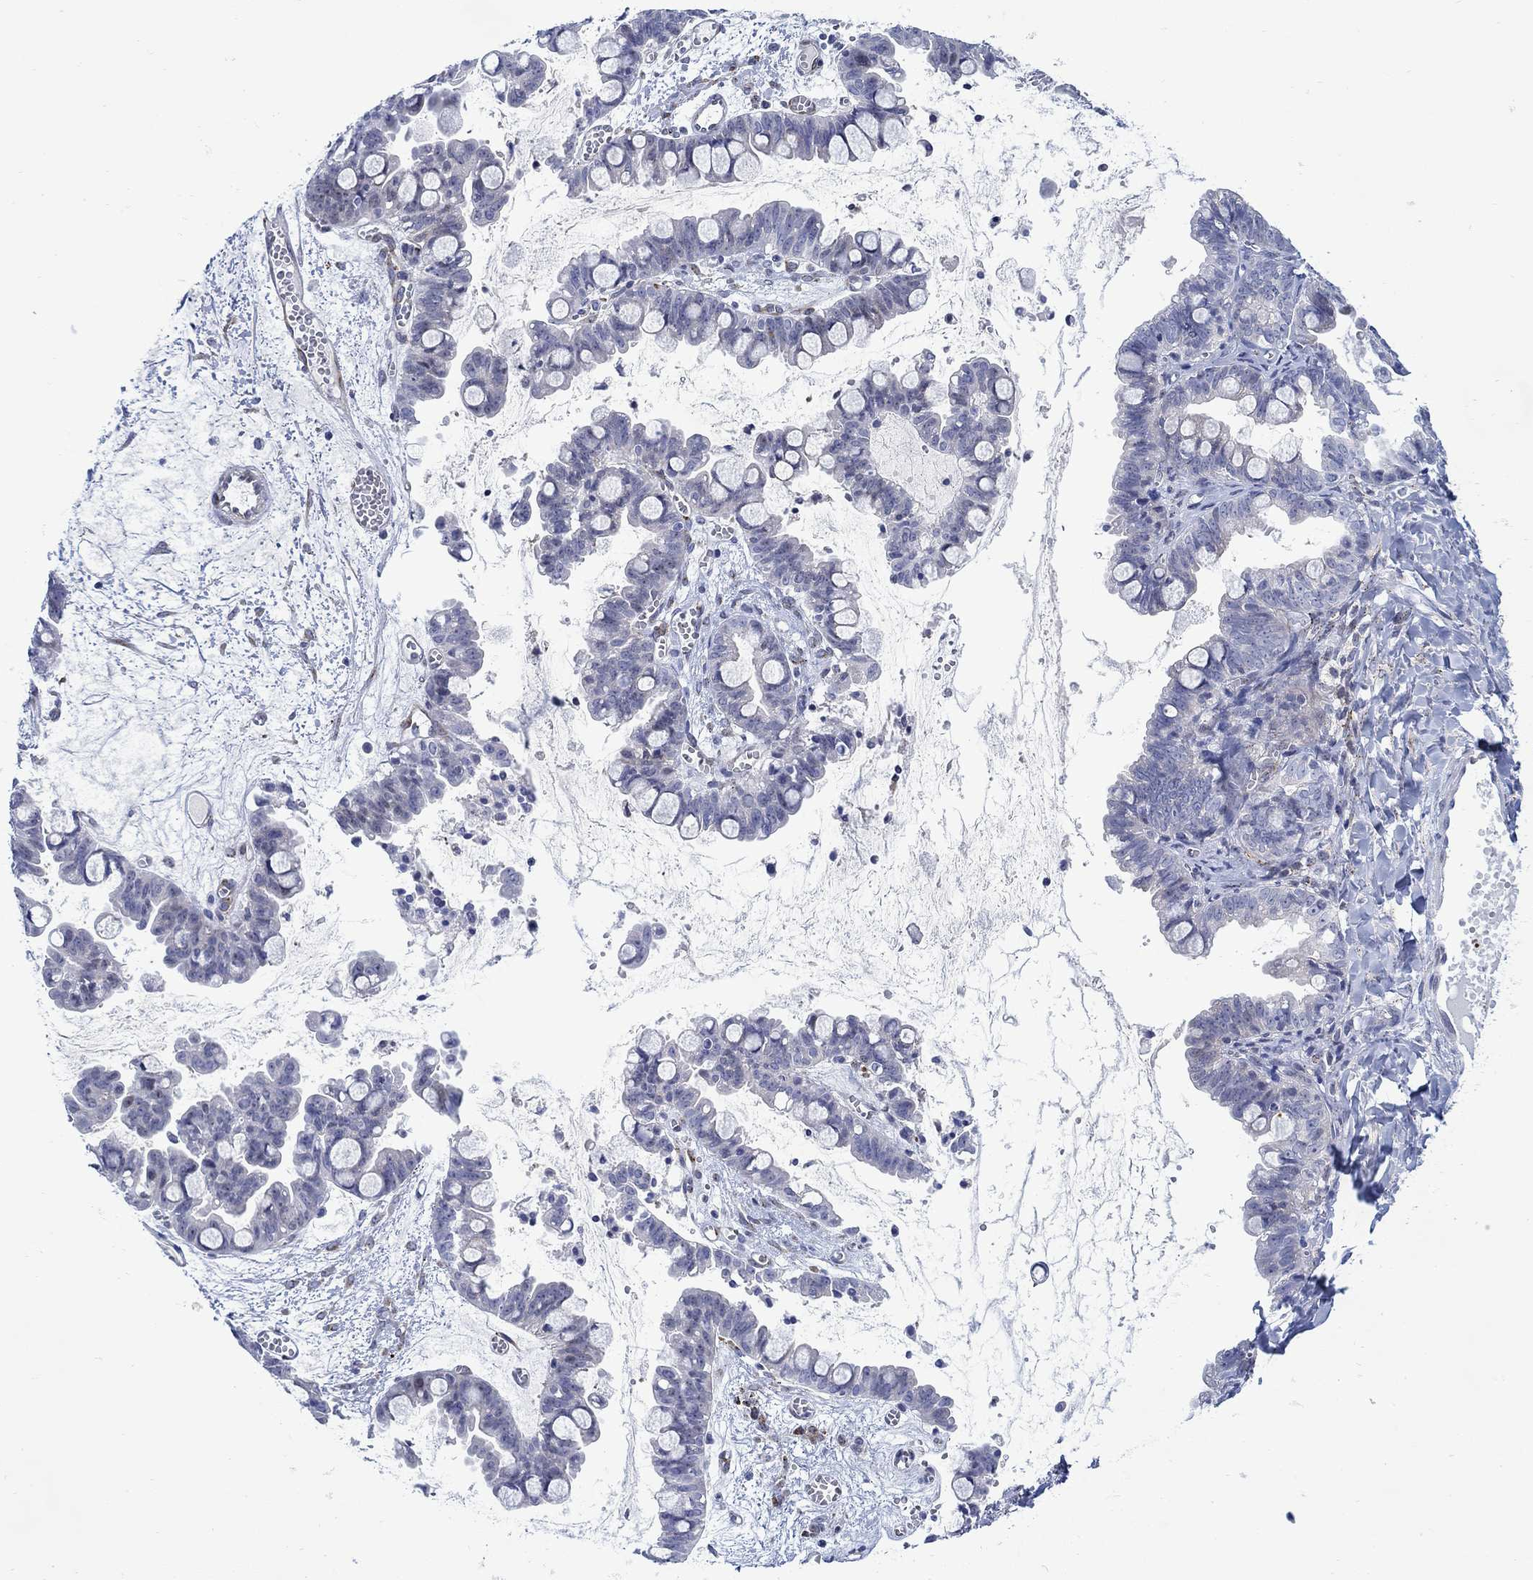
{"staining": {"intensity": "negative", "quantity": "none", "location": "none"}, "tissue": "ovarian cancer", "cell_type": "Tumor cells", "image_type": "cancer", "snomed": [{"axis": "morphology", "description": "Cystadenocarcinoma, mucinous, NOS"}, {"axis": "topography", "description": "Ovary"}], "caption": "Immunohistochemistry (IHC) histopathology image of neoplastic tissue: ovarian cancer (mucinous cystadenocarcinoma) stained with DAB (3,3'-diaminobenzidine) exhibits no significant protein expression in tumor cells. The staining is performed using DAB brown chromogen with nuclei counter-stained in using hematoxylin.", "gene": "KSR2", "patient": {"sex": "female", "age": 63}}